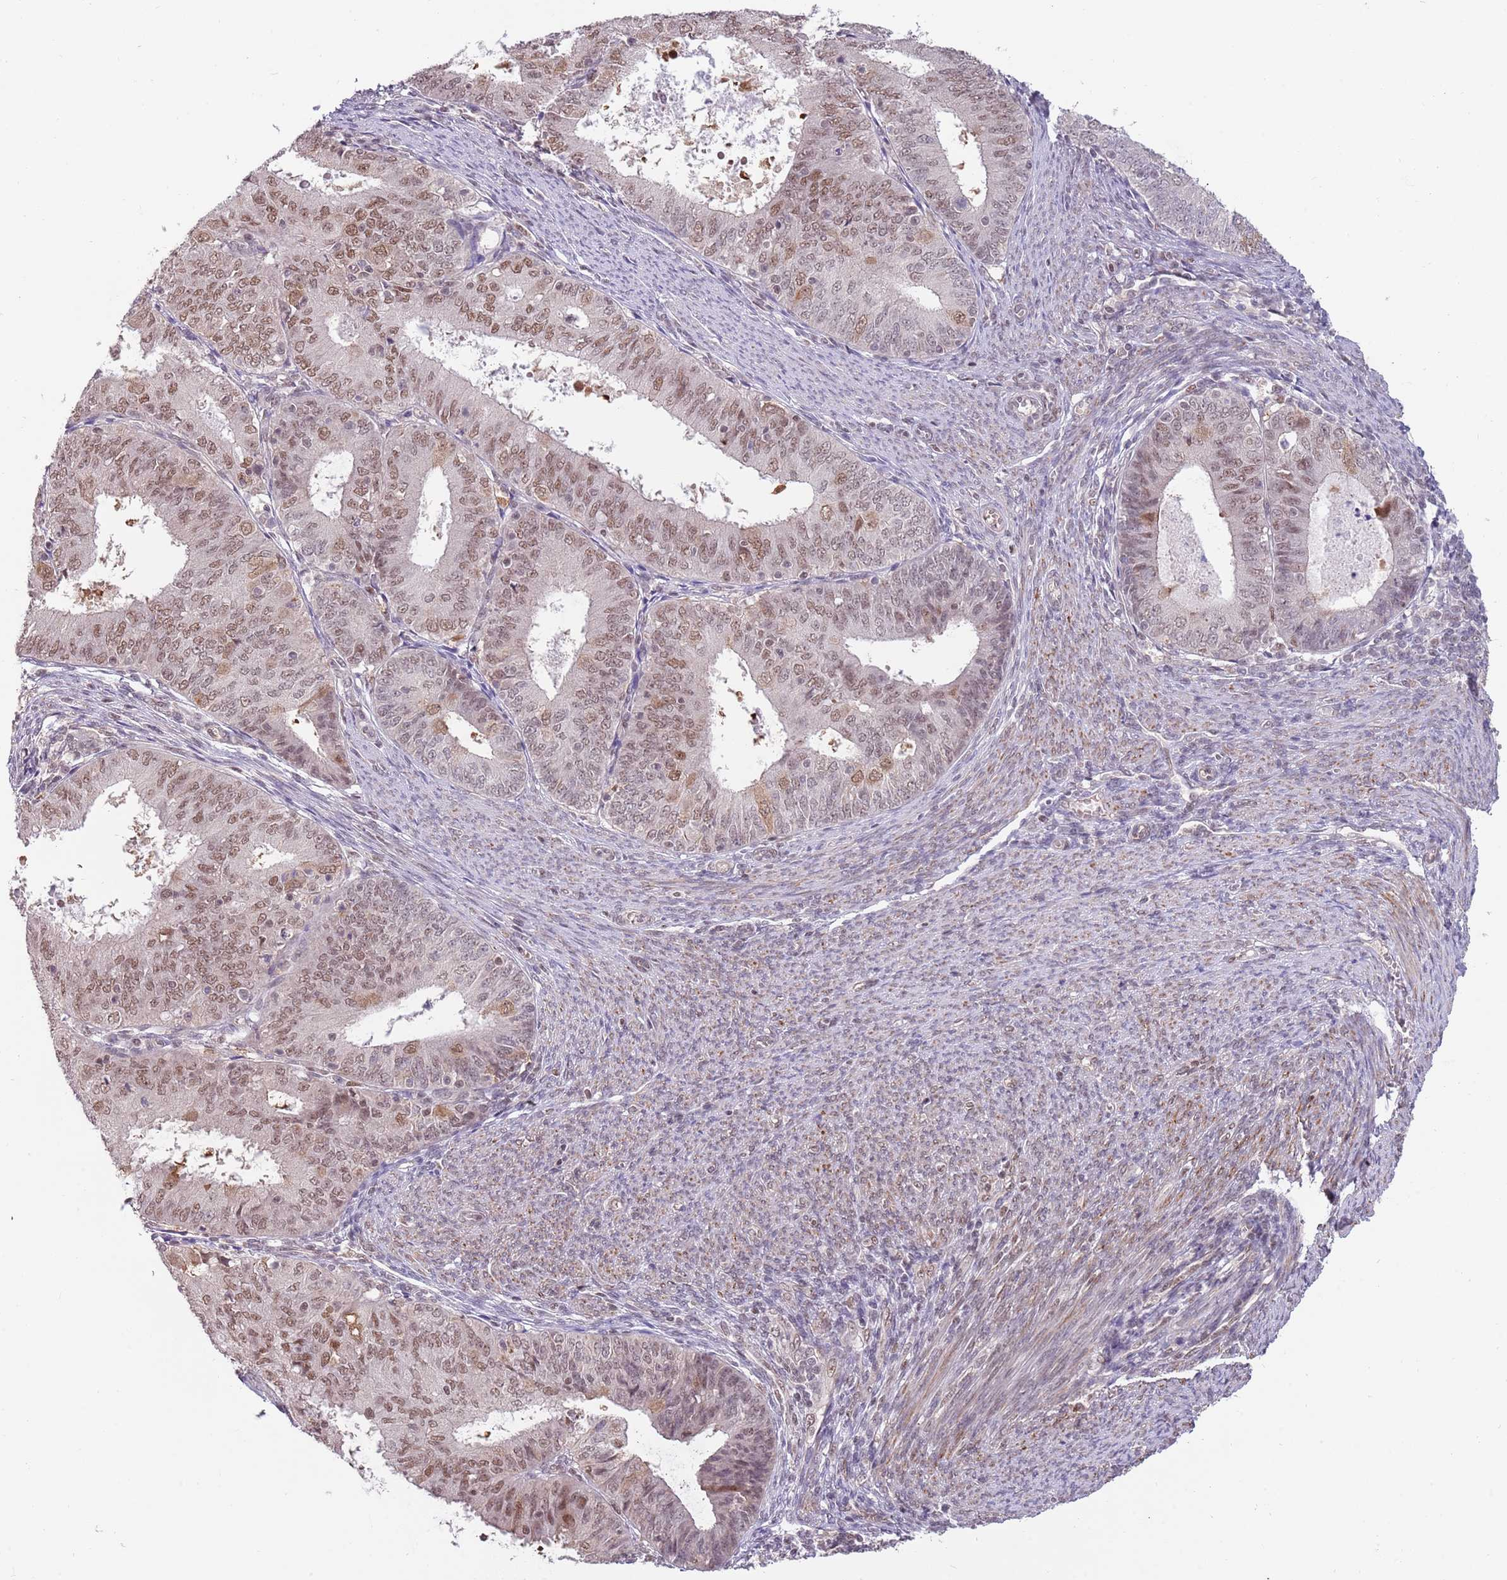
{"staining": {"intensity": "moderate", "quantity": ">75%", "location": "nuclear"}, "tissue": "endometrial cancer", "cell_type": "Tumor cells", "image_type": "cancer", "snomed": [{"axis": "morphology", "description": "Adenocarcinoma, NOS"}, {"axis": "topography", "description": "Endometrium"}], "caption": "Moderate nuclear staining for a protein is present in approximately >75% of tumor cells of endometrial cancer using immunohistochemistry.", "gene": "ZBTB7A", "patient": {"sex": "female", "age": 57}}